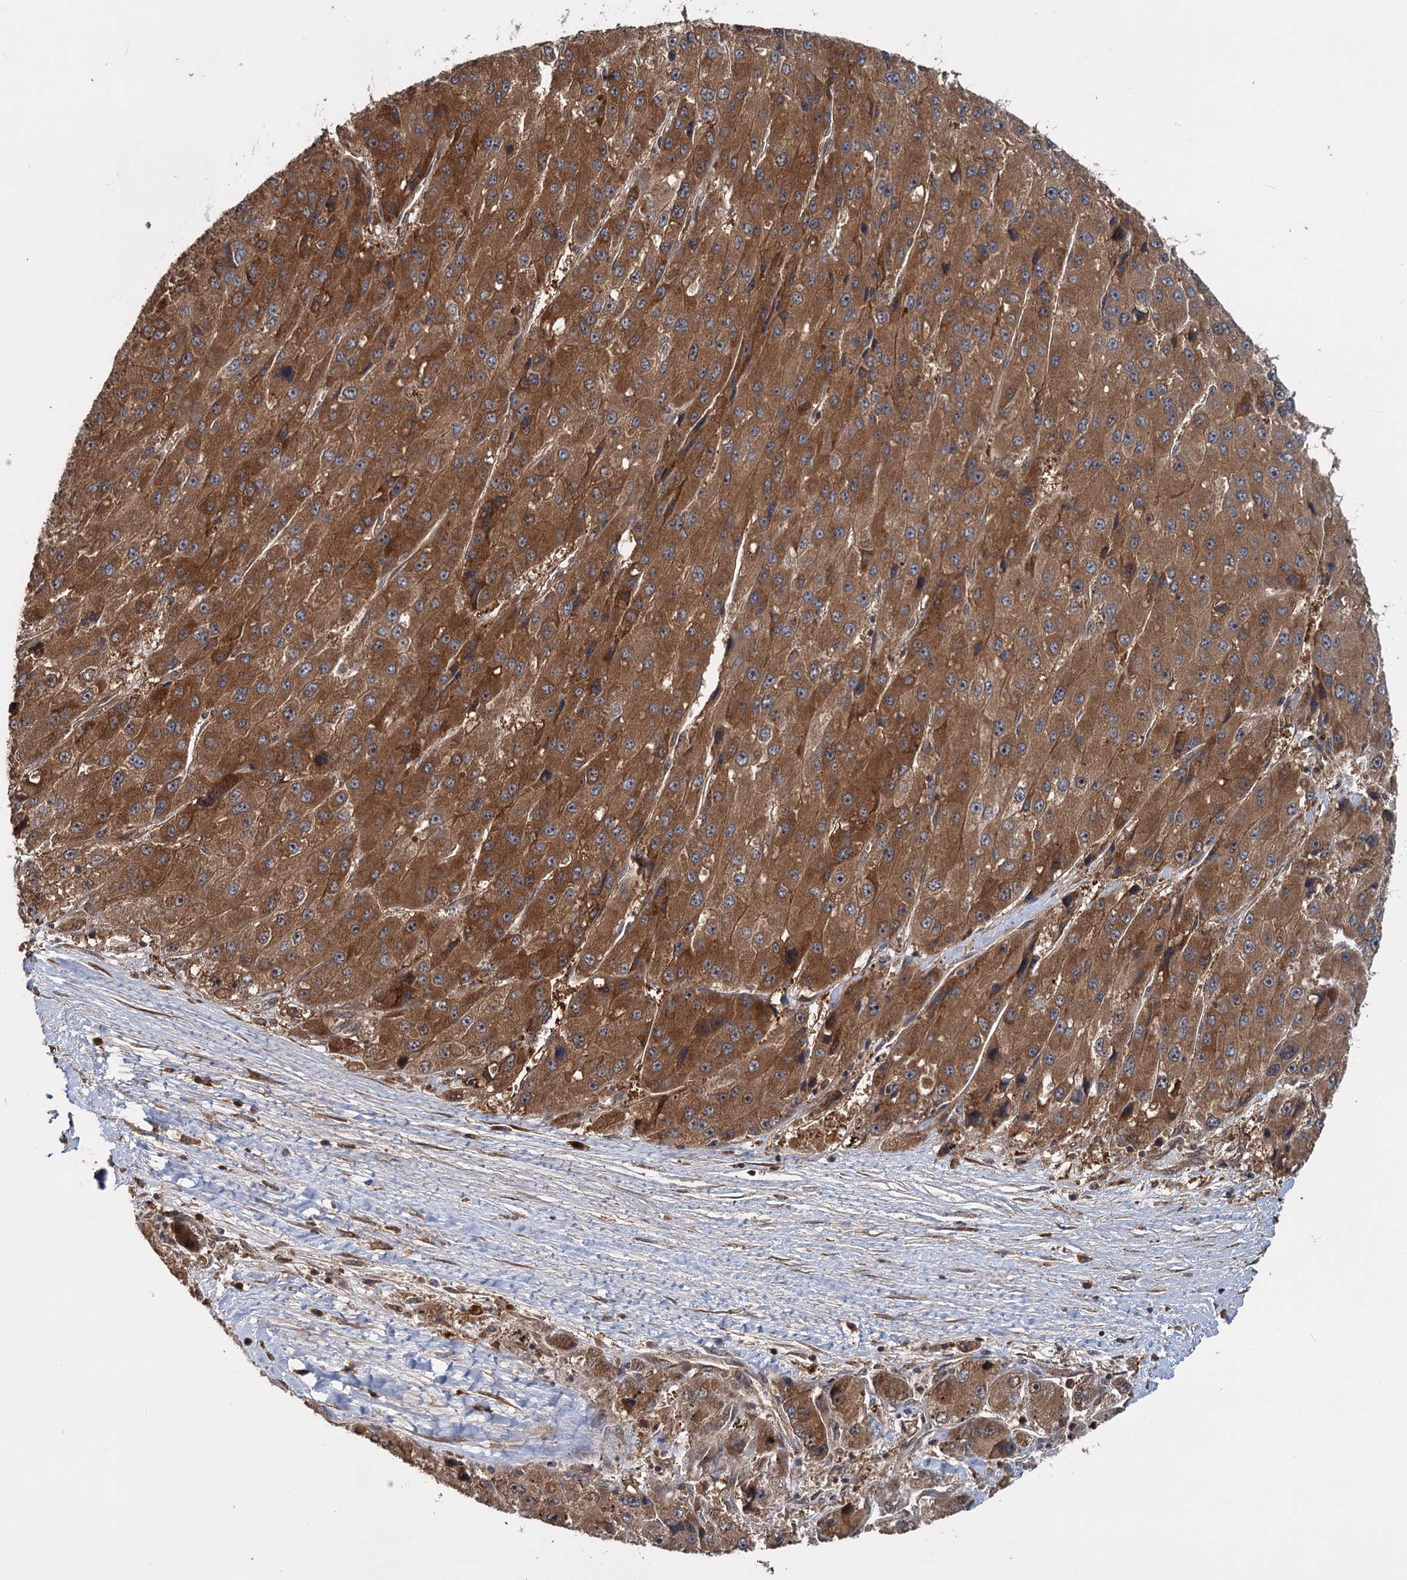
{"staining": {"intensity": "moderate", "quantity": ">75%", "location": "cytoplasmic/membranous"}, "tissue": "liver cancer", "cell_type": "Tumor cells", "image_type": "cancer", "snomed": [{"axis": "morphology", "description": "Carcinoma, Hepatocellular, NOS"}, {"axis": "topography", "description": "Liver"}], "caption": "An IHC image of neoplastic tissue is shown. Protein staining in brown shows moderate cytoplasmic/membranous positivity in liver hepatocellular carcinoma within tumor cells.", "gene": "KANSL2", "patient": {"sex": "female", "age": 73}}